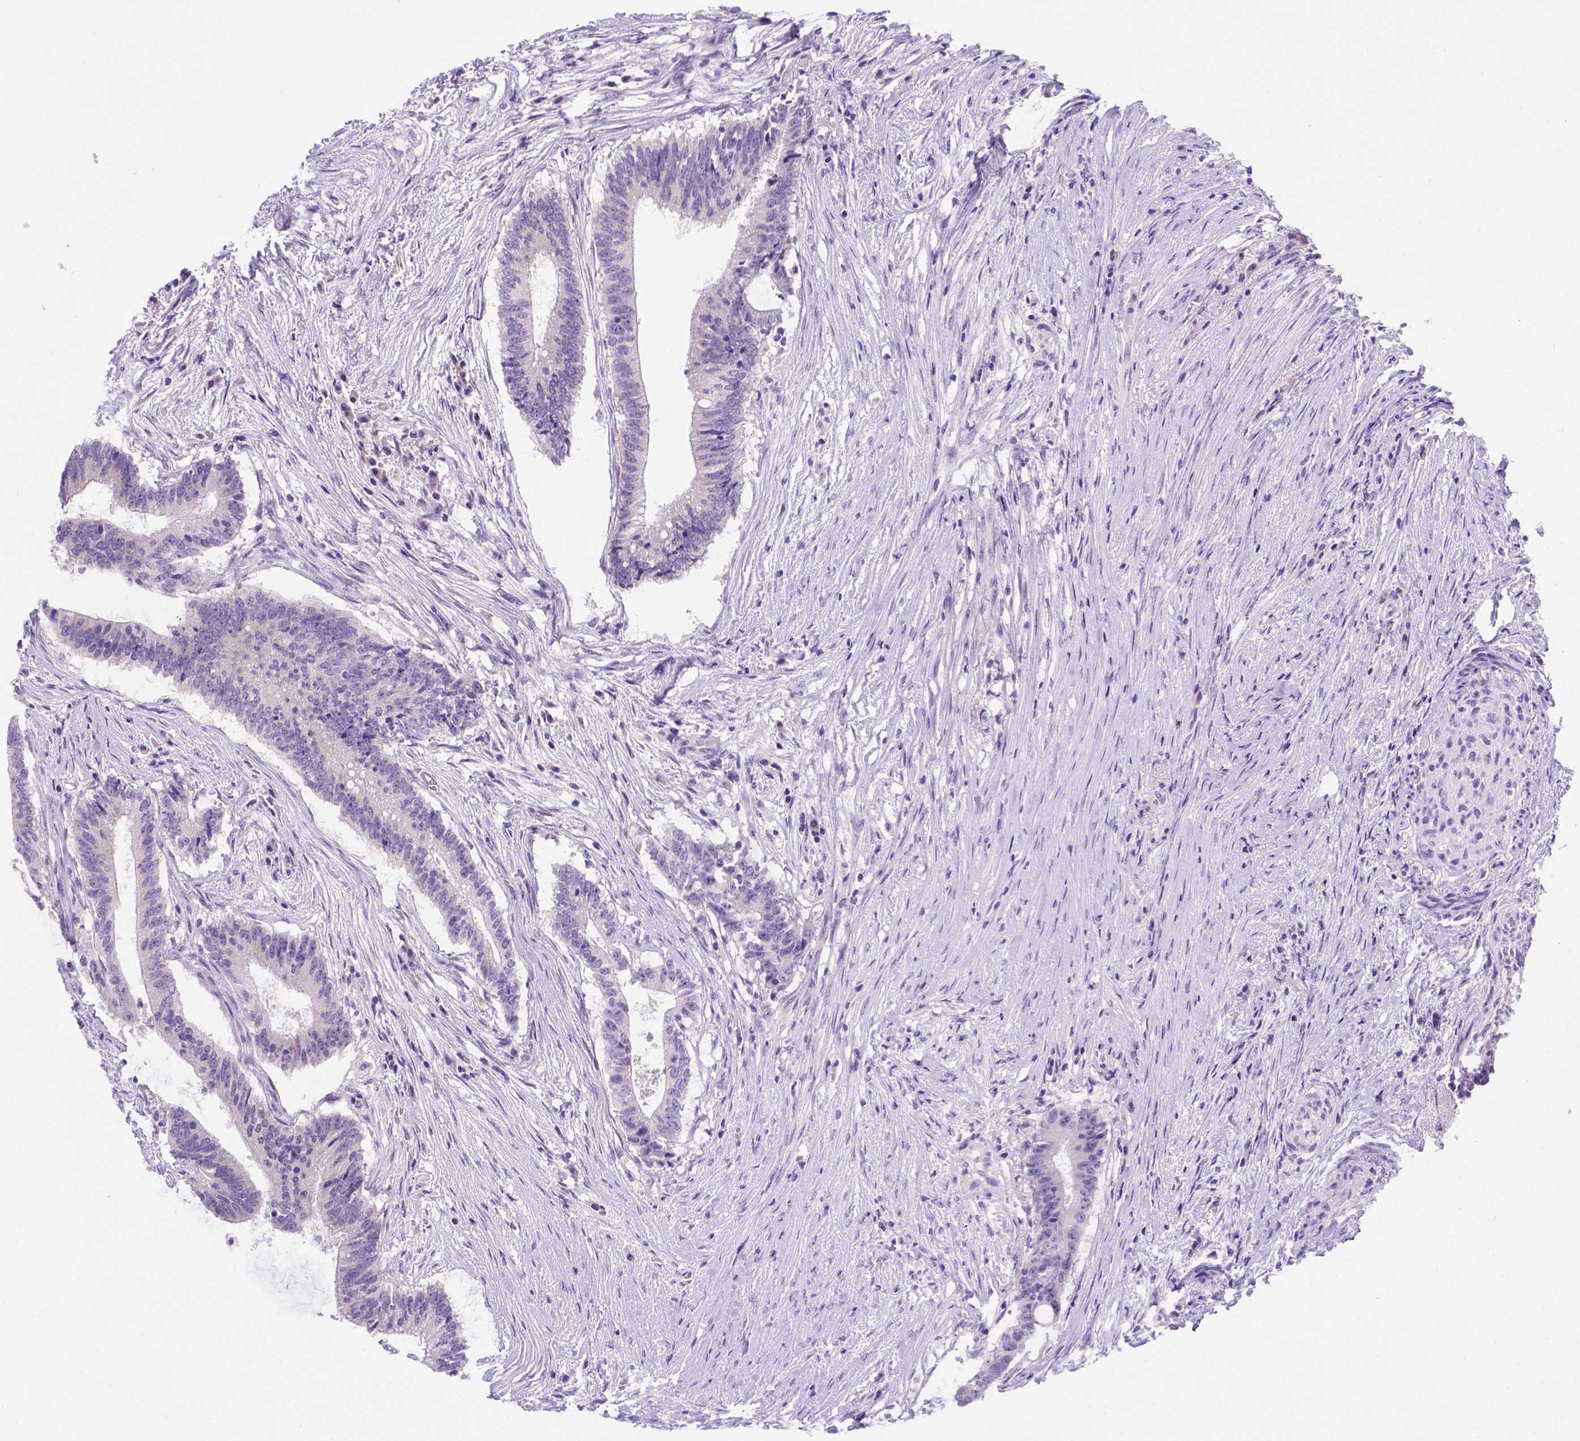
{"staining": {"intensity": "negative", "quantity": "none", "location": "none"}, "tissue": "colorectal cancer", "cell_type": "Tumor cells", "image_type": "cancer", "snomed": [{"axis": "morphology", "description": "Adenocarcinoma, NOS"}, {"axis": "topography", "description": "Colon"}], "caption": "This is an immunohistochemistry micrograph of colorectal cancer. There is no positivity in tumor cells.", "gene": "FOXI1", "patient": {"sex": "female", "age": 43}}